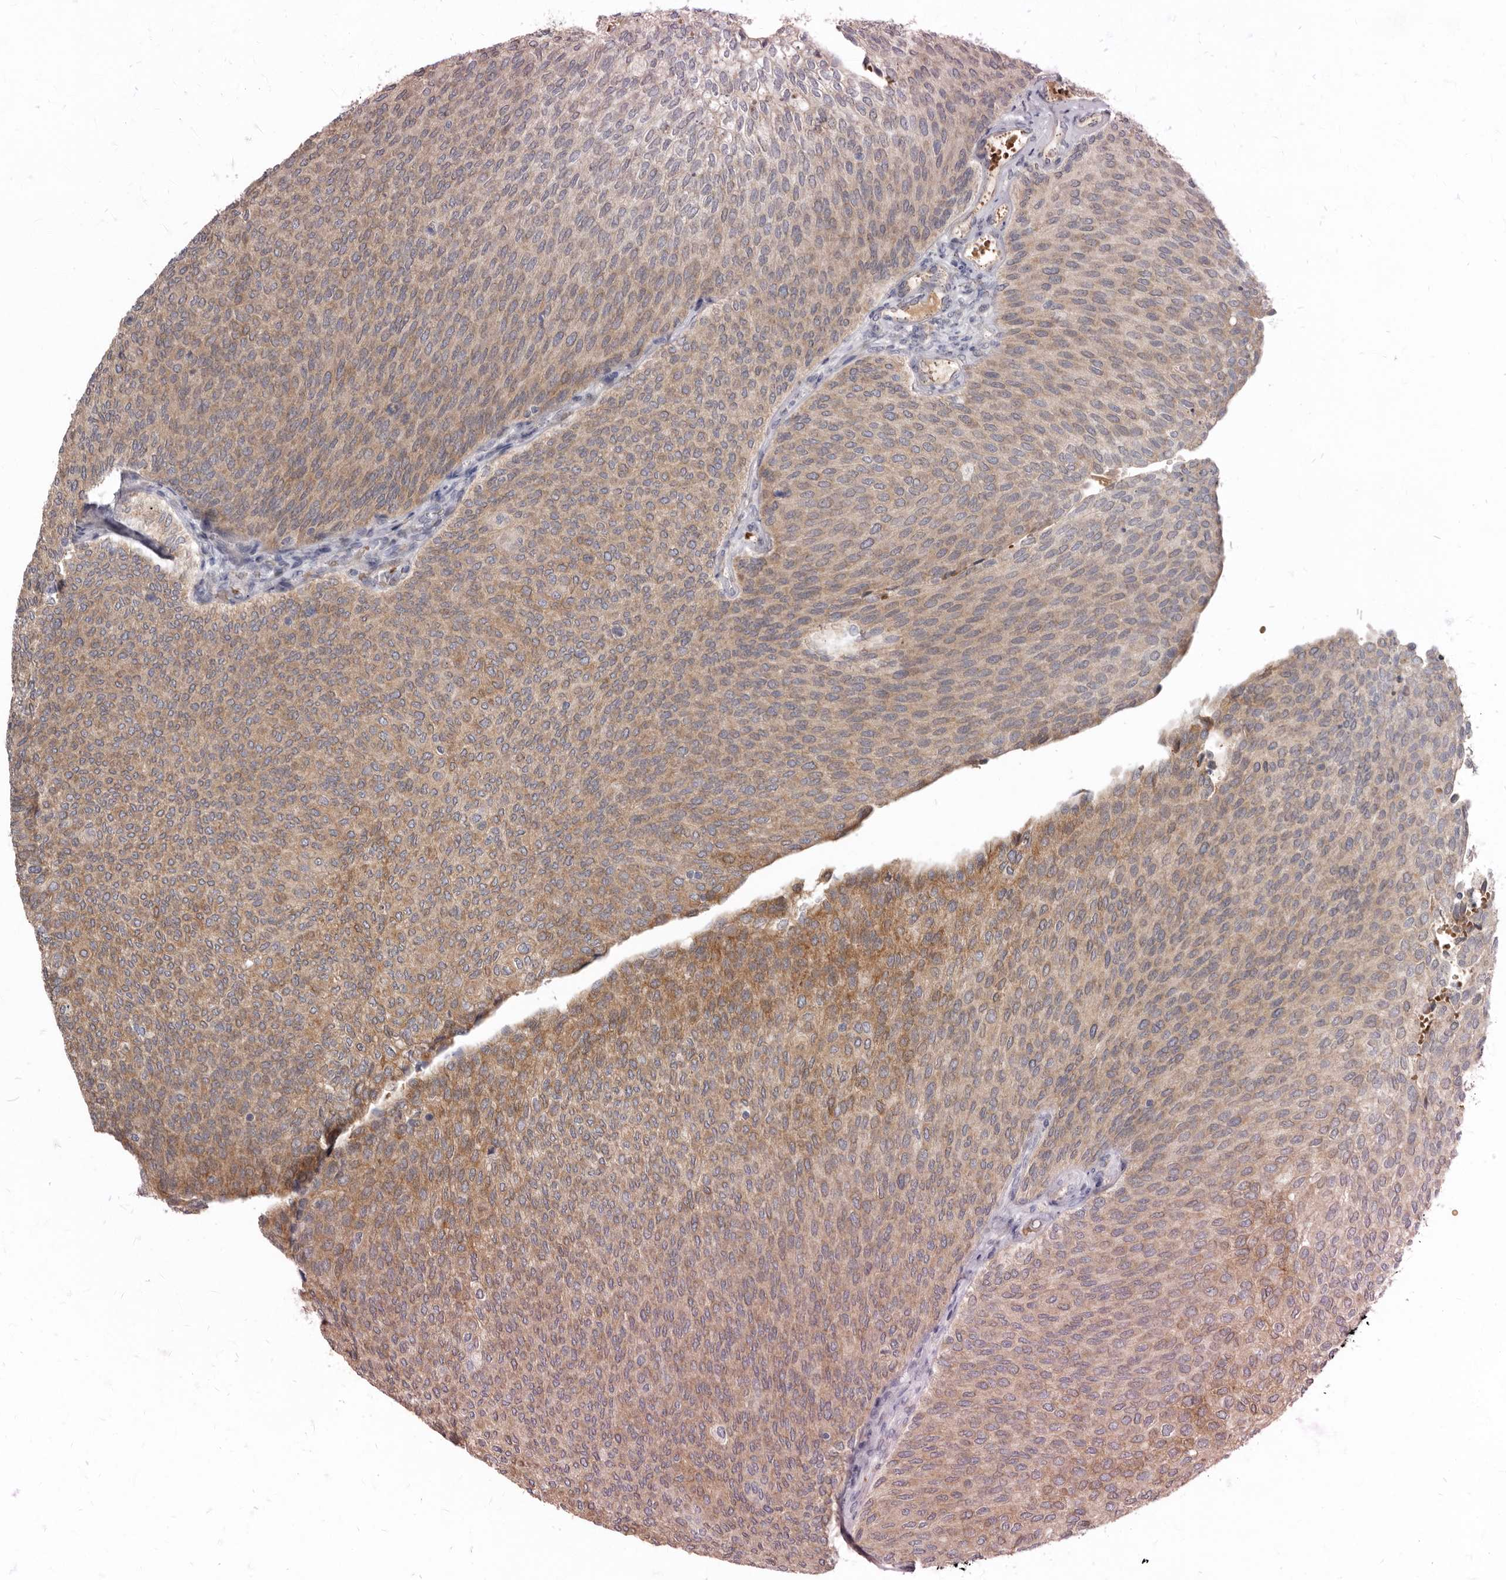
{"staining": {"intensity": "moderate", "quantity": ">75%", "location": "cytoplasmic/membranous"}, "tissue": "urothelial cancer", "cell_type": "Tumor cells", "image_type": "cancer", "snomed": [{"axis": "morphology", "description": "Urothelial carcinoma, Low grade"}, {"axis": "topography", "description": "Urinary bladder"}], "caption": "This image exhibits low-grade urothelial carcinoma stained with immunohistochemistry to label a protein in brown. The cytoplasmic/membranous of tumor cells show moderate positivity for the protein. Nuclei are counter-stained blue.", "gene": "NENF", "patient": {"sex": "female", "age": 79}}